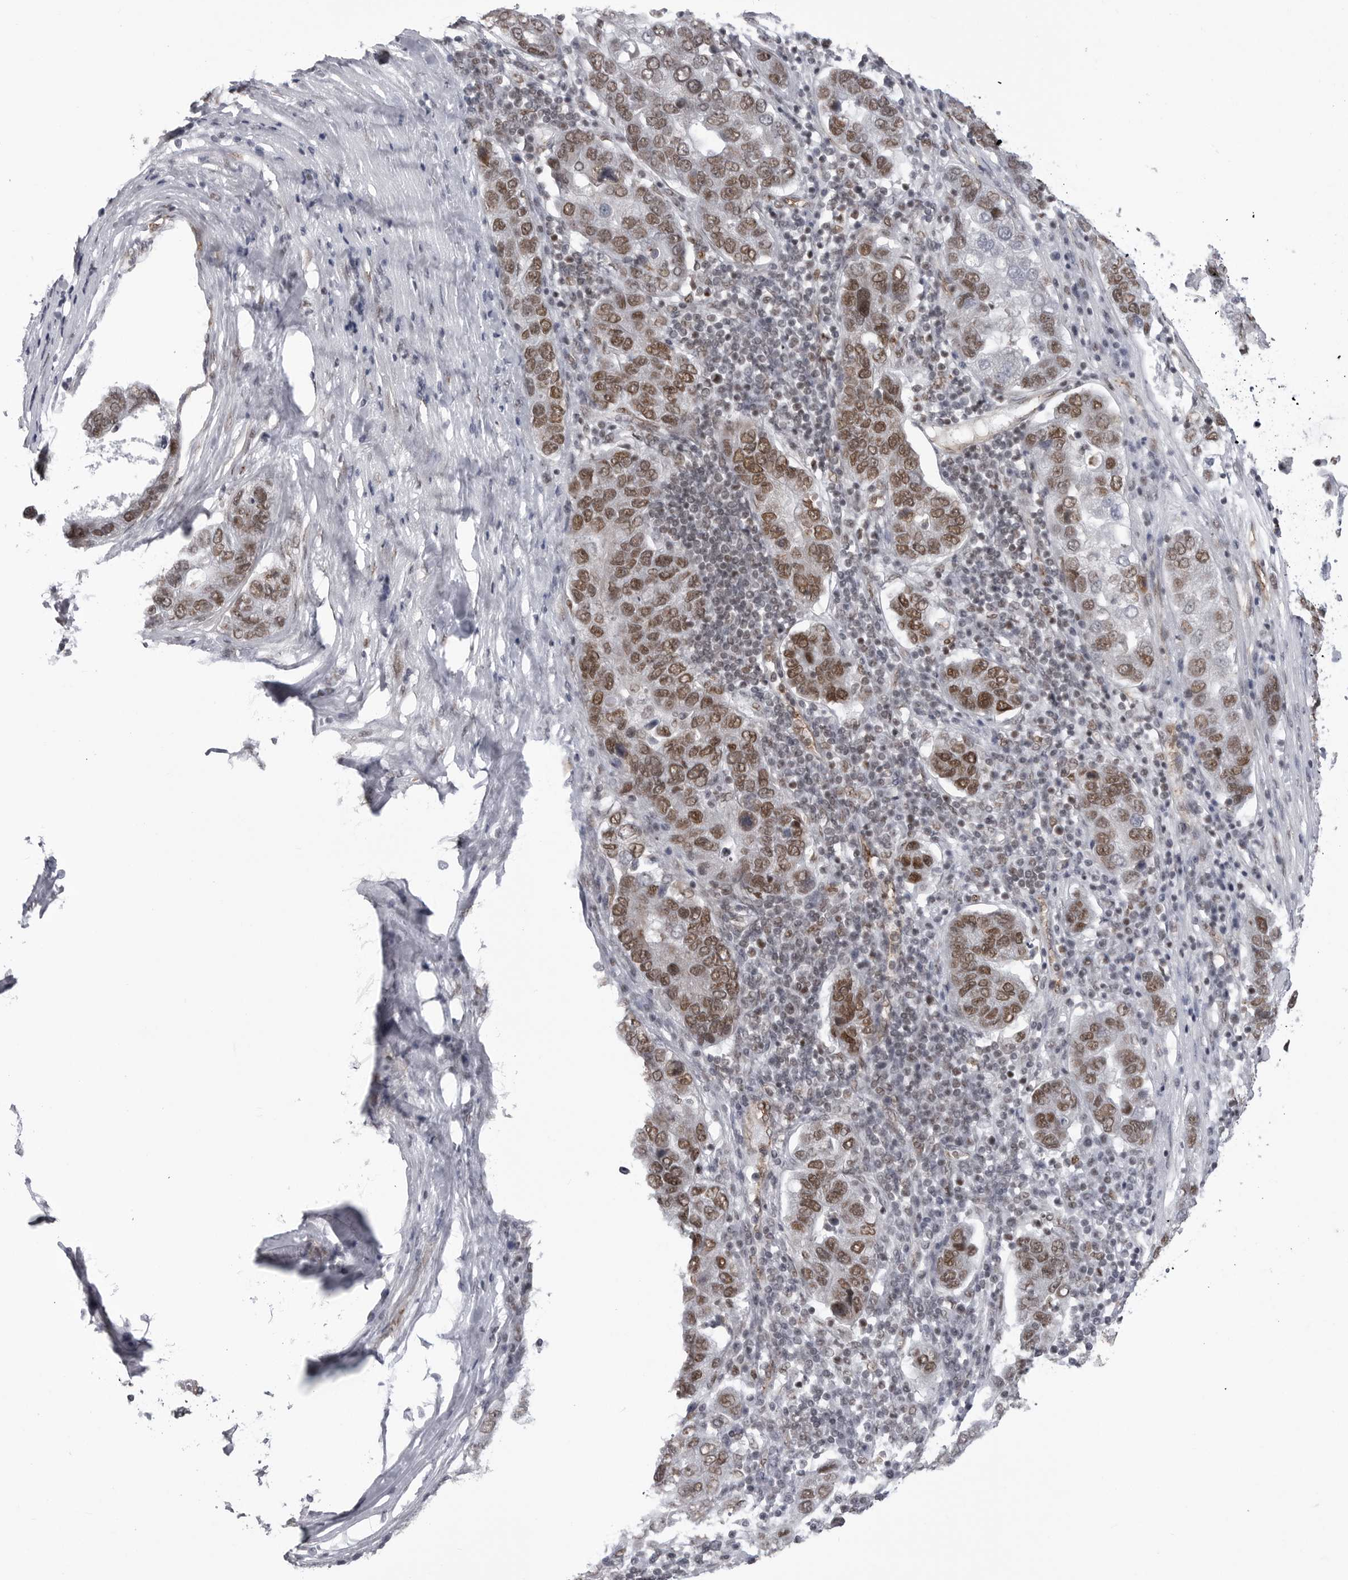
{"staining": {"intensity": "moderate", "quantity": ">75%", "location": "nuclear"}, "tissue": "pancreatic cancer", "cell_type": "Tumor cells", "image_type": "cancer", "snomed": [{"axis": "morphology", "description": "Adenocarcinoma, NOS"}, {"axis": "topography", "description": "Pancreas"}], "caption": "The histopathology image reveals immunohistochemical staining of pancreatic cancer (adenocarcinoma). There is moderate nuclear positivity is appreciated in about >75% of tumor cells.", "gene": "RNF26", "patient": {"sex": "female", "age": 61}}